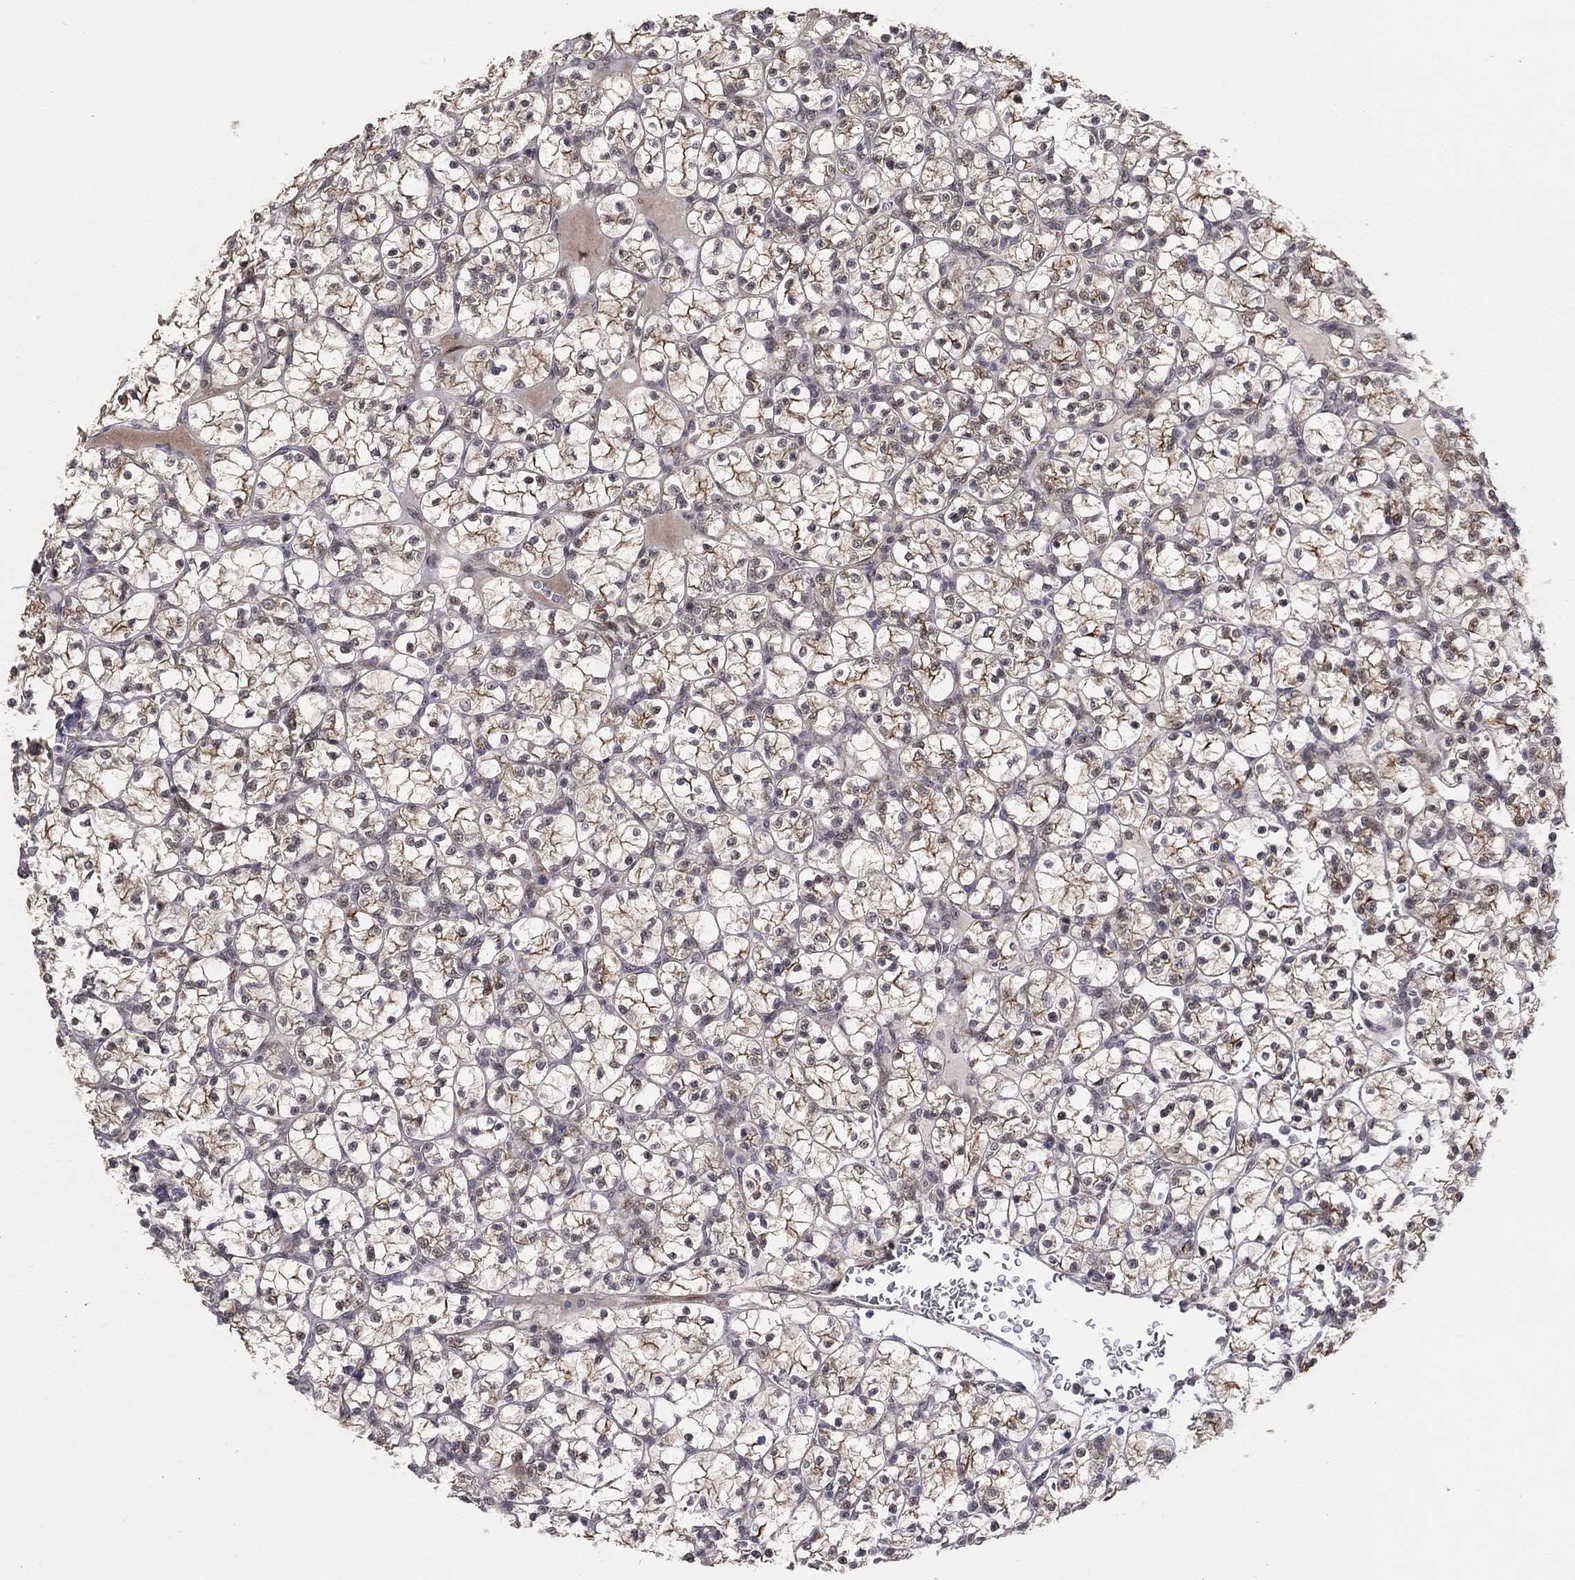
{"staining": {"intensity": "moderate", "quantity": ">75%", "location": "cytoplasmic/membranous"}, "tissue": "renal cancer", "cell_type": "Tumor cells", "image_type": "cancer", "snomed": [{"axis": "morphology", "description": "Adenocarcinoma, NOS"}, {"axis": "topography", "description": "Kidney"}], "caption": "A histopathology image of human adenocarcinoma (renal) stained for a protein reveals moderate cytoplasmic/membranous brown staining in tumor cells.", "gene": "ZNF395", "patient": {"sex": "female", "age": 89}}